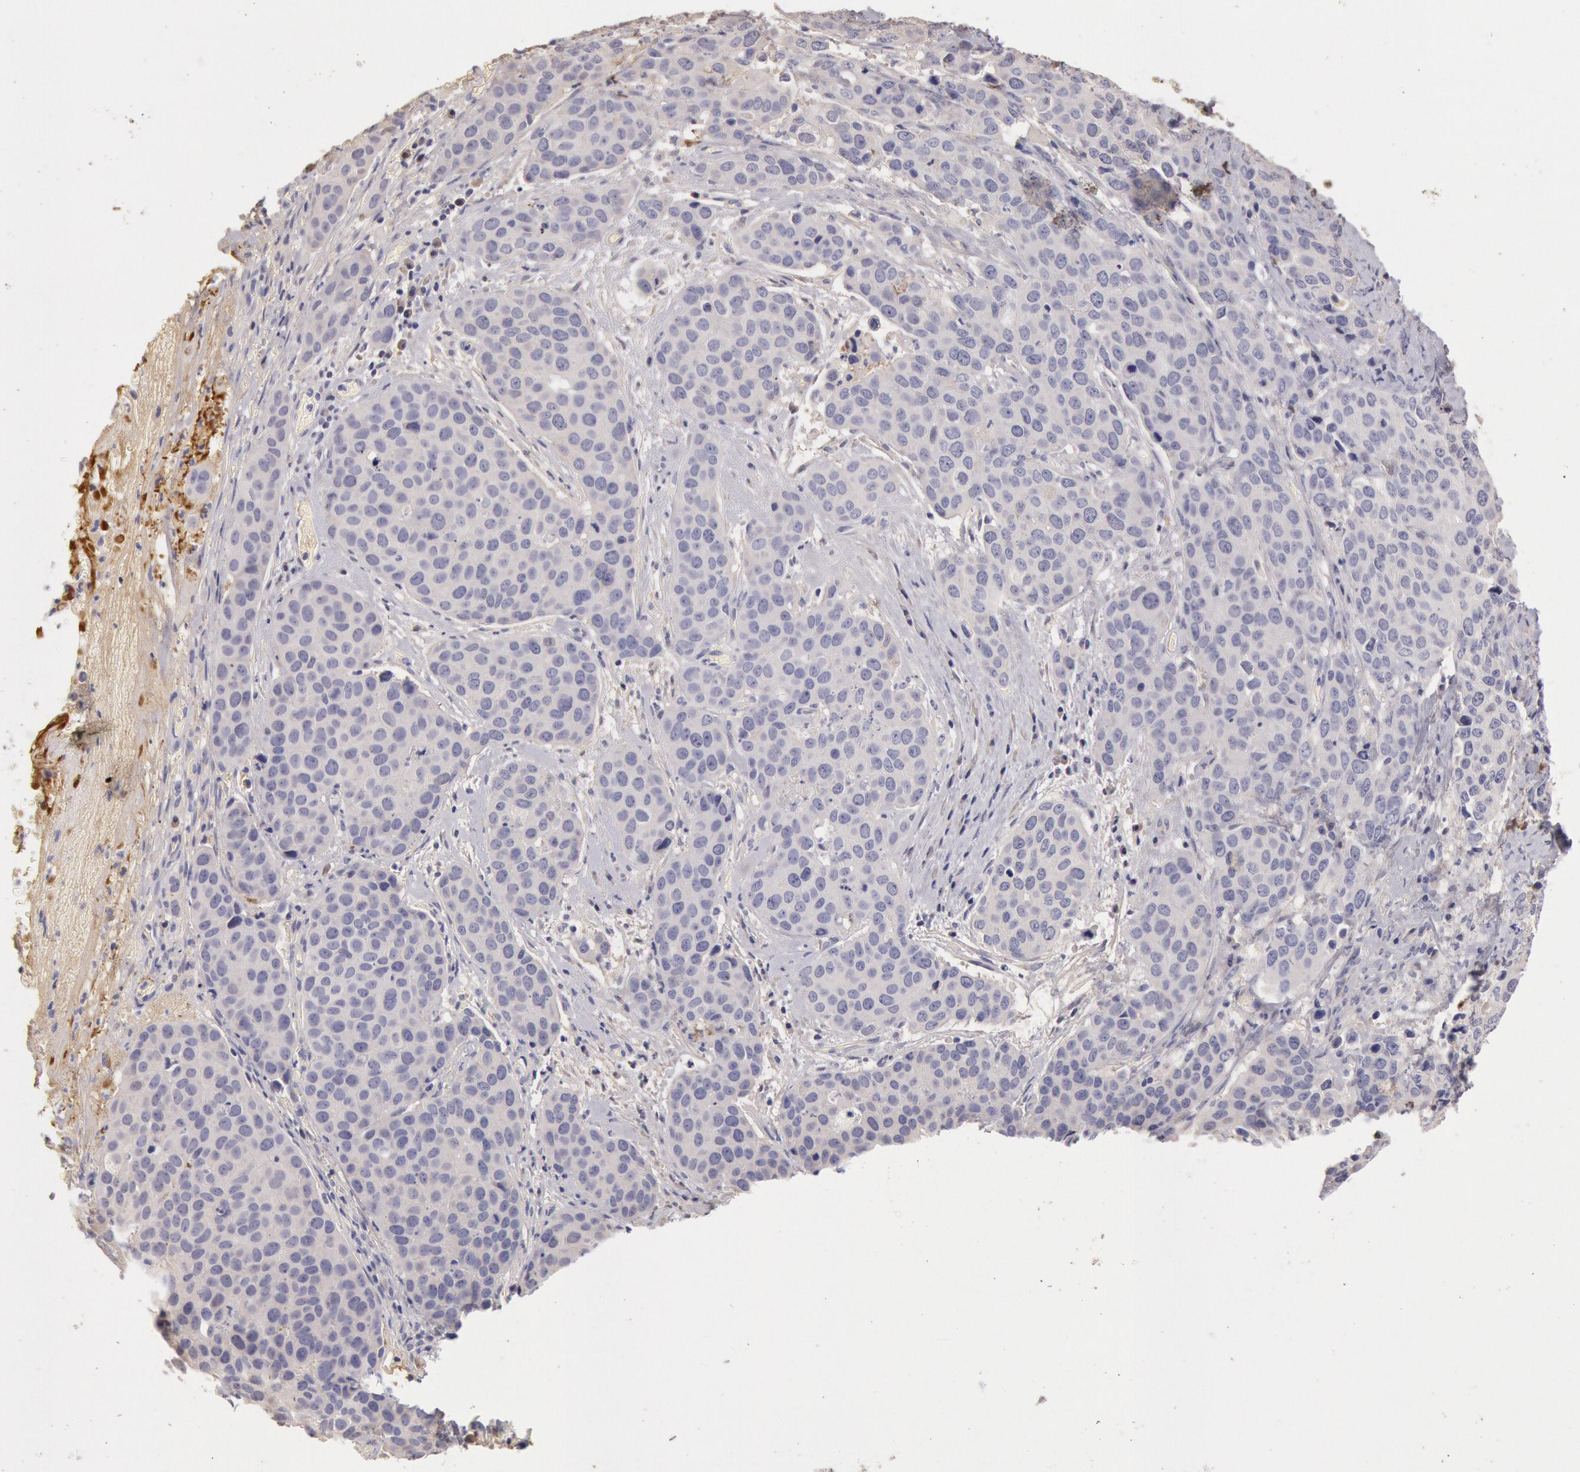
{"staining": {"intensity": "negative", "quantity": "none", "location": "none"}, "tissue": "cervical cancer", "cell_type": "Tumor cells", "image_type": "cancer", "snomed": [{"axis": "morphology", "description": "Squamous cell carcinoma, NOS"}, {"axis": "topography", "description": "Cervix"}], "caption": "Immunohistochemistry (IHC) image of human cervical cancer stained for a protein (brown), which exhibits no staining in tumor cells.", "gene": "C1R", "patient": {"sex": "female", "age": 54}}